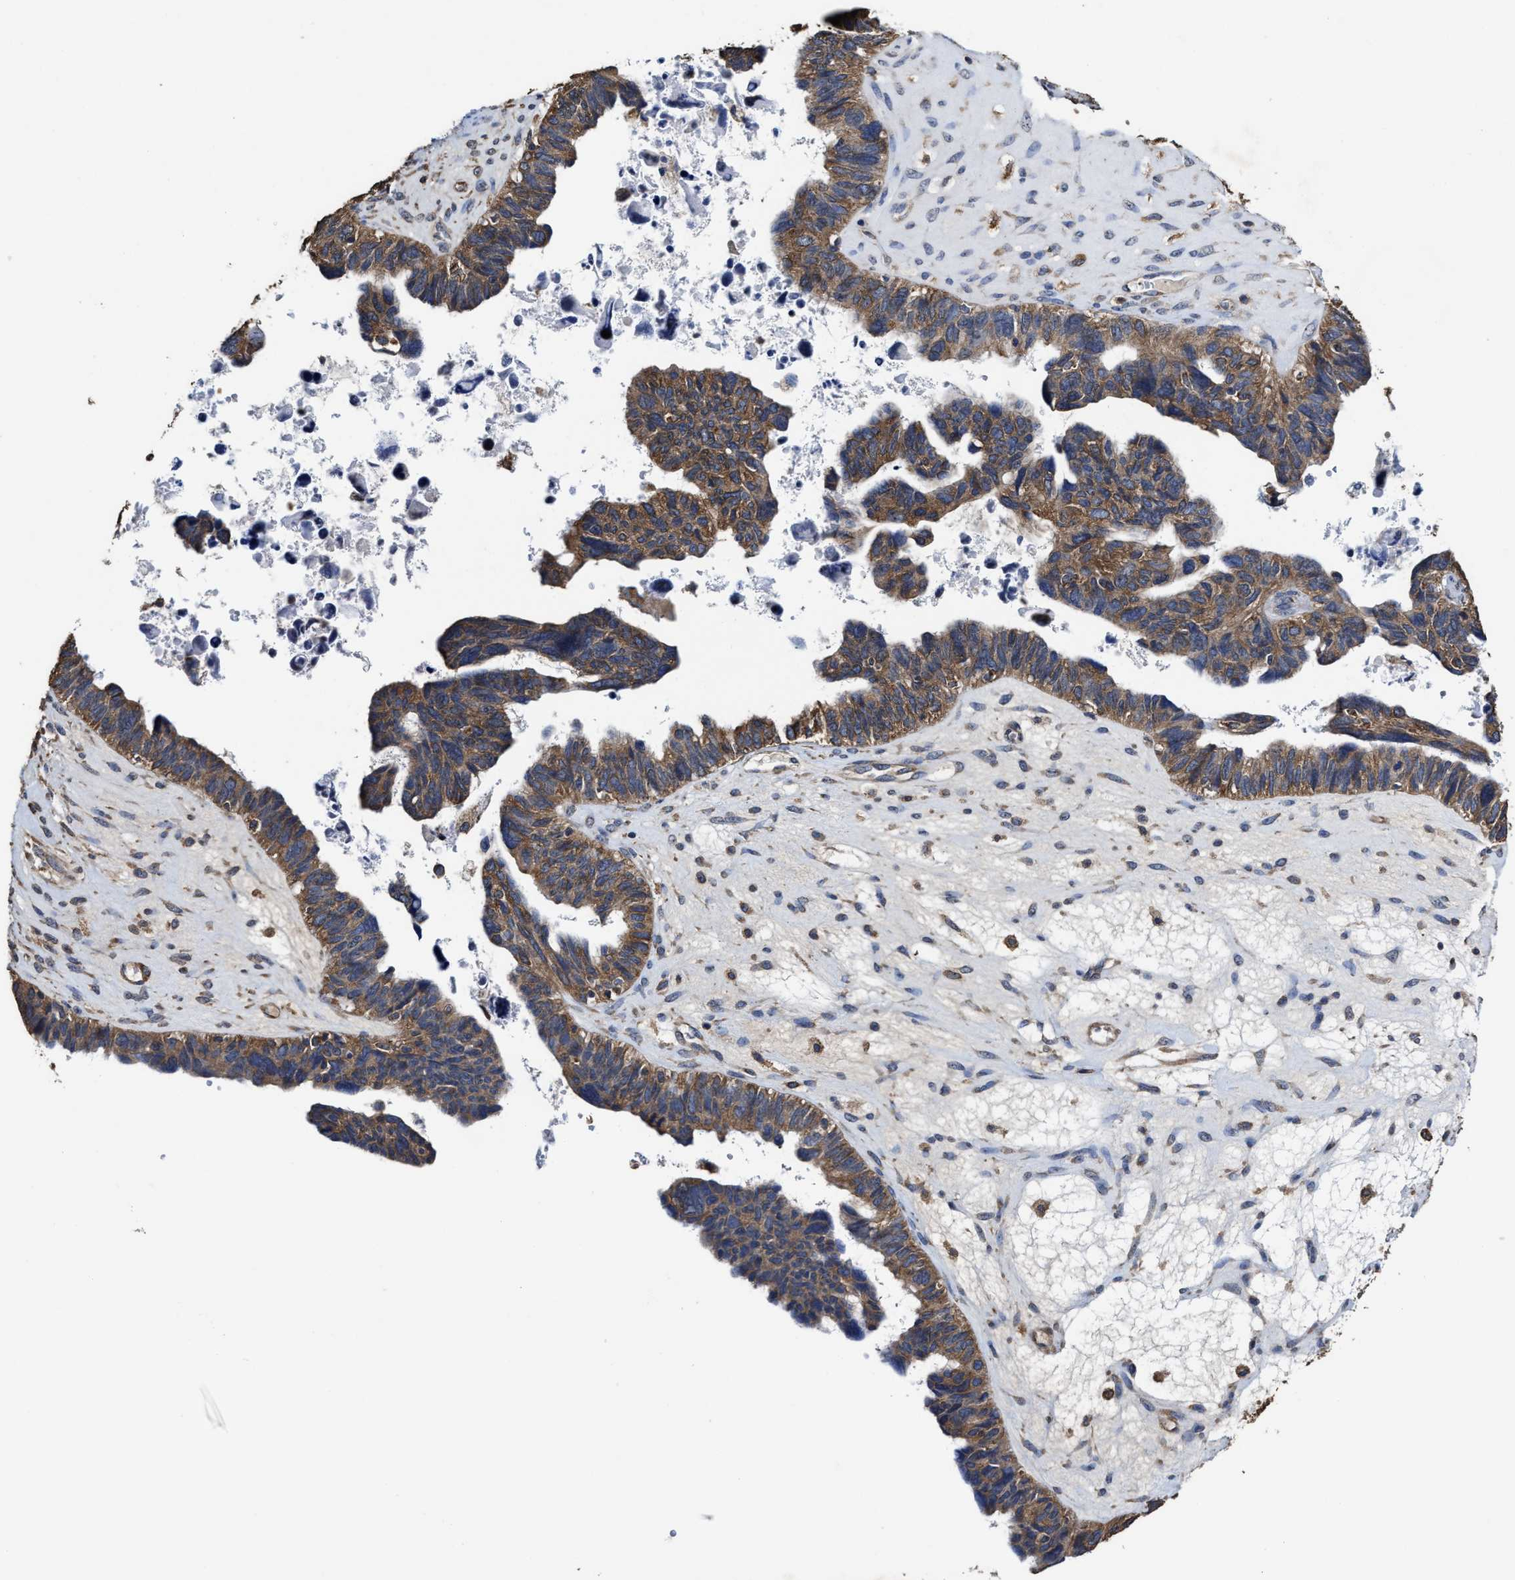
{"staining": {"intensity": "moderate", "quantity": ">75%", "location": "cytoplasmic/membranous"}, "tissue": "ovarian cancer", "cell_type": "Tumor cells", "image_type": "cancer", "snomed": [{"axis": "morphology", "description": "Cystadenocarcinoma, serous, NOS"}, {"axis": "topography", "description": "Ovary"}], "caption": "Protein expression by IHC reveals moderate cytoplasmic/membranous positivity in about >75% of tumor cells in ovarian cancer. (DAB = brown stain, brightfield microscopy at high magnification).", "gene": "SFXN4", "patient": {"sex": "female", "age": 79}}